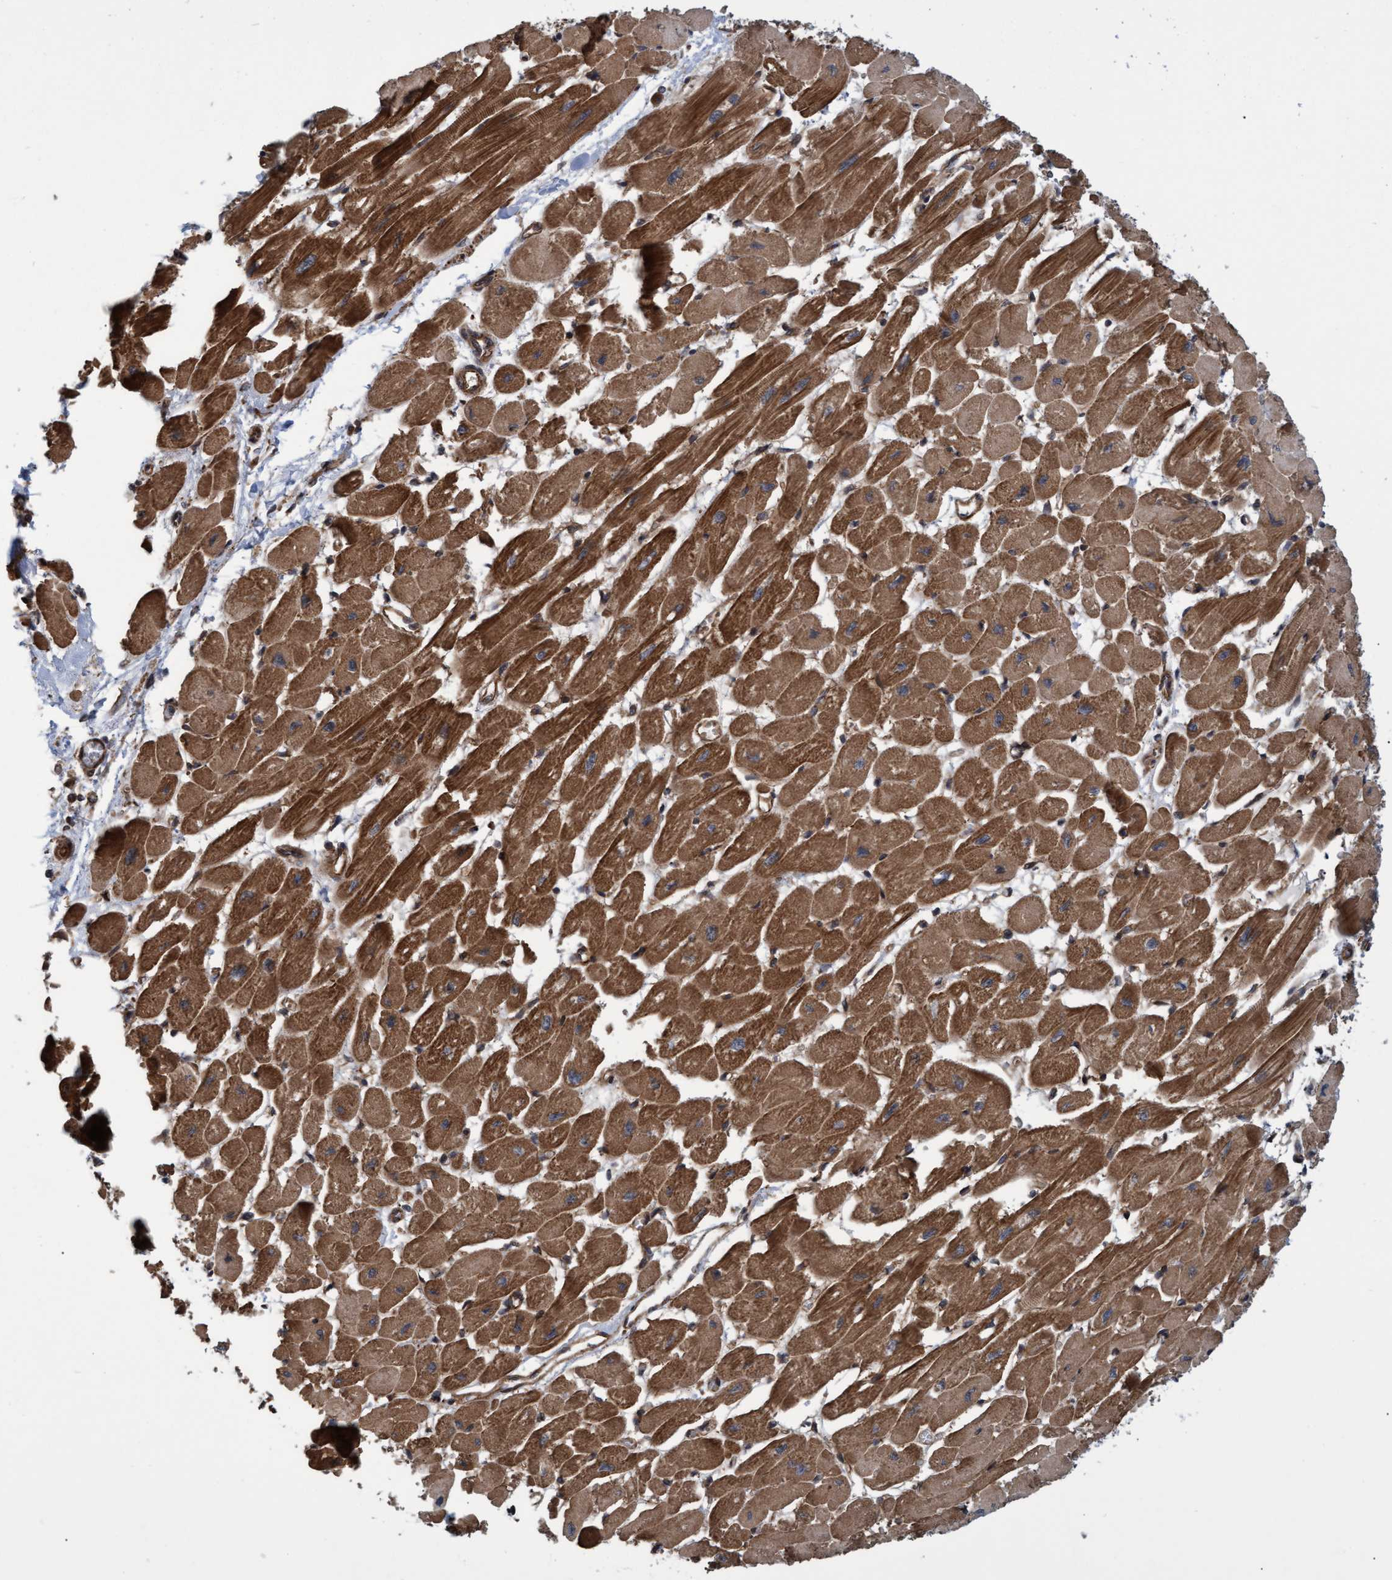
{"staining": {"intensity": "strong", "quantity": ">75%", "location": "cytoplasmic/membranous"}, "tissue": "heart muscle", "cell_type": "Cardiomyocytes", "image_type": "normal", "snomed": [{"axis": "morphology", "description": "Normal tissue, NOS"}, {"axis": "topography", "description": "Heart"}], "caption": "Protein expression by immunohistochemistry (IHC) shows strong cytoplasmic/membranous staining in approximately >75% of cardiomyocytes in benign heart muscle.", "gene": "TNFRSF10B", "patient": {"sex": "female", "age": 54}}